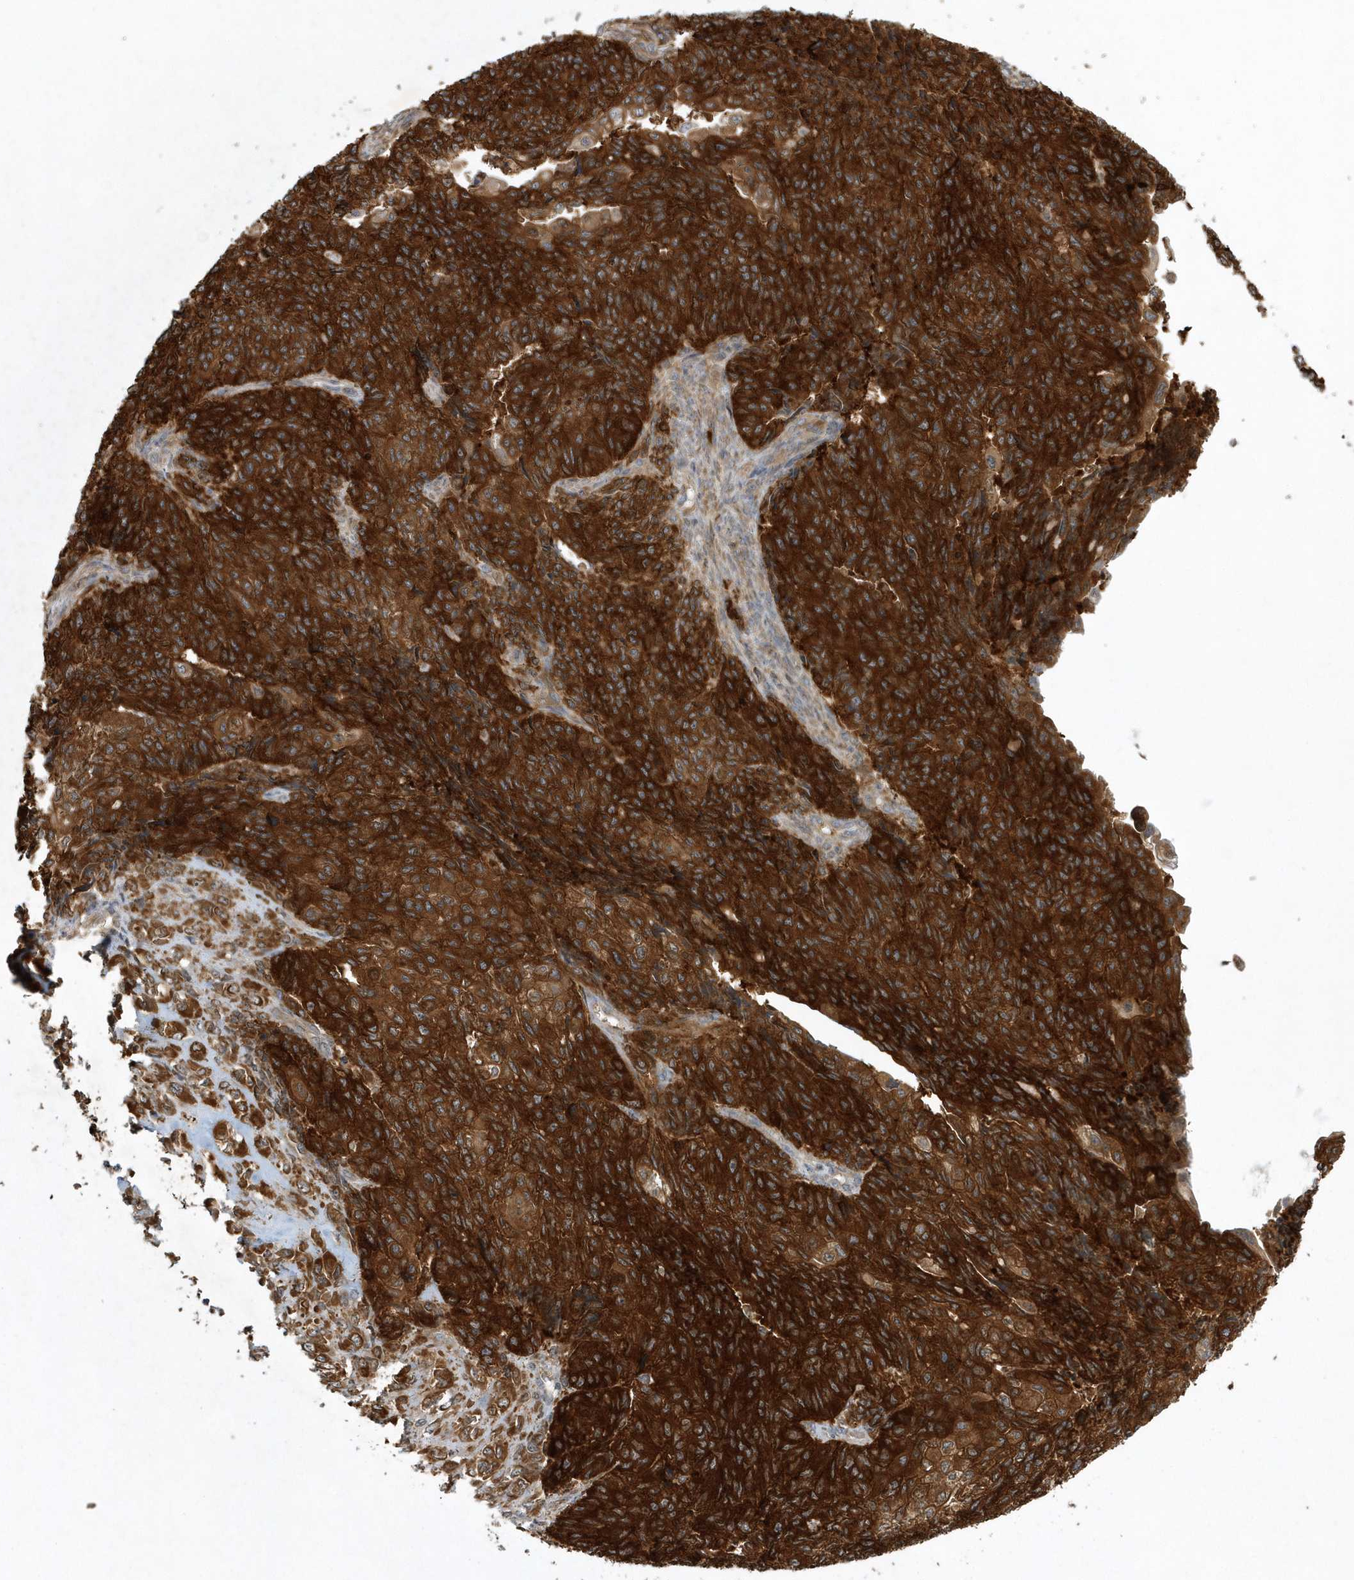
{"staining": {"intensity": "strong", "quantity": ">75%", "location": "cytoplasmic/membranous"}, "tissue": "endometrial cancer", "cell_type": "Tumor cells", "image_type": "cancer", "snomed": [{"axis": "morphology", "description": "Adenocarcinoma, NOS"}, {"axis": "topography", "description": "Endometrium"}], "caption": "This is a micrograph of immunohistochemistry staining of endometrial cancer (adenocarcinoma), which shows strong expression in the cytoplasmic/membranous of tumor cells.", "gene": "PAICS", "patient": {"sex": "female", "age": 32}}